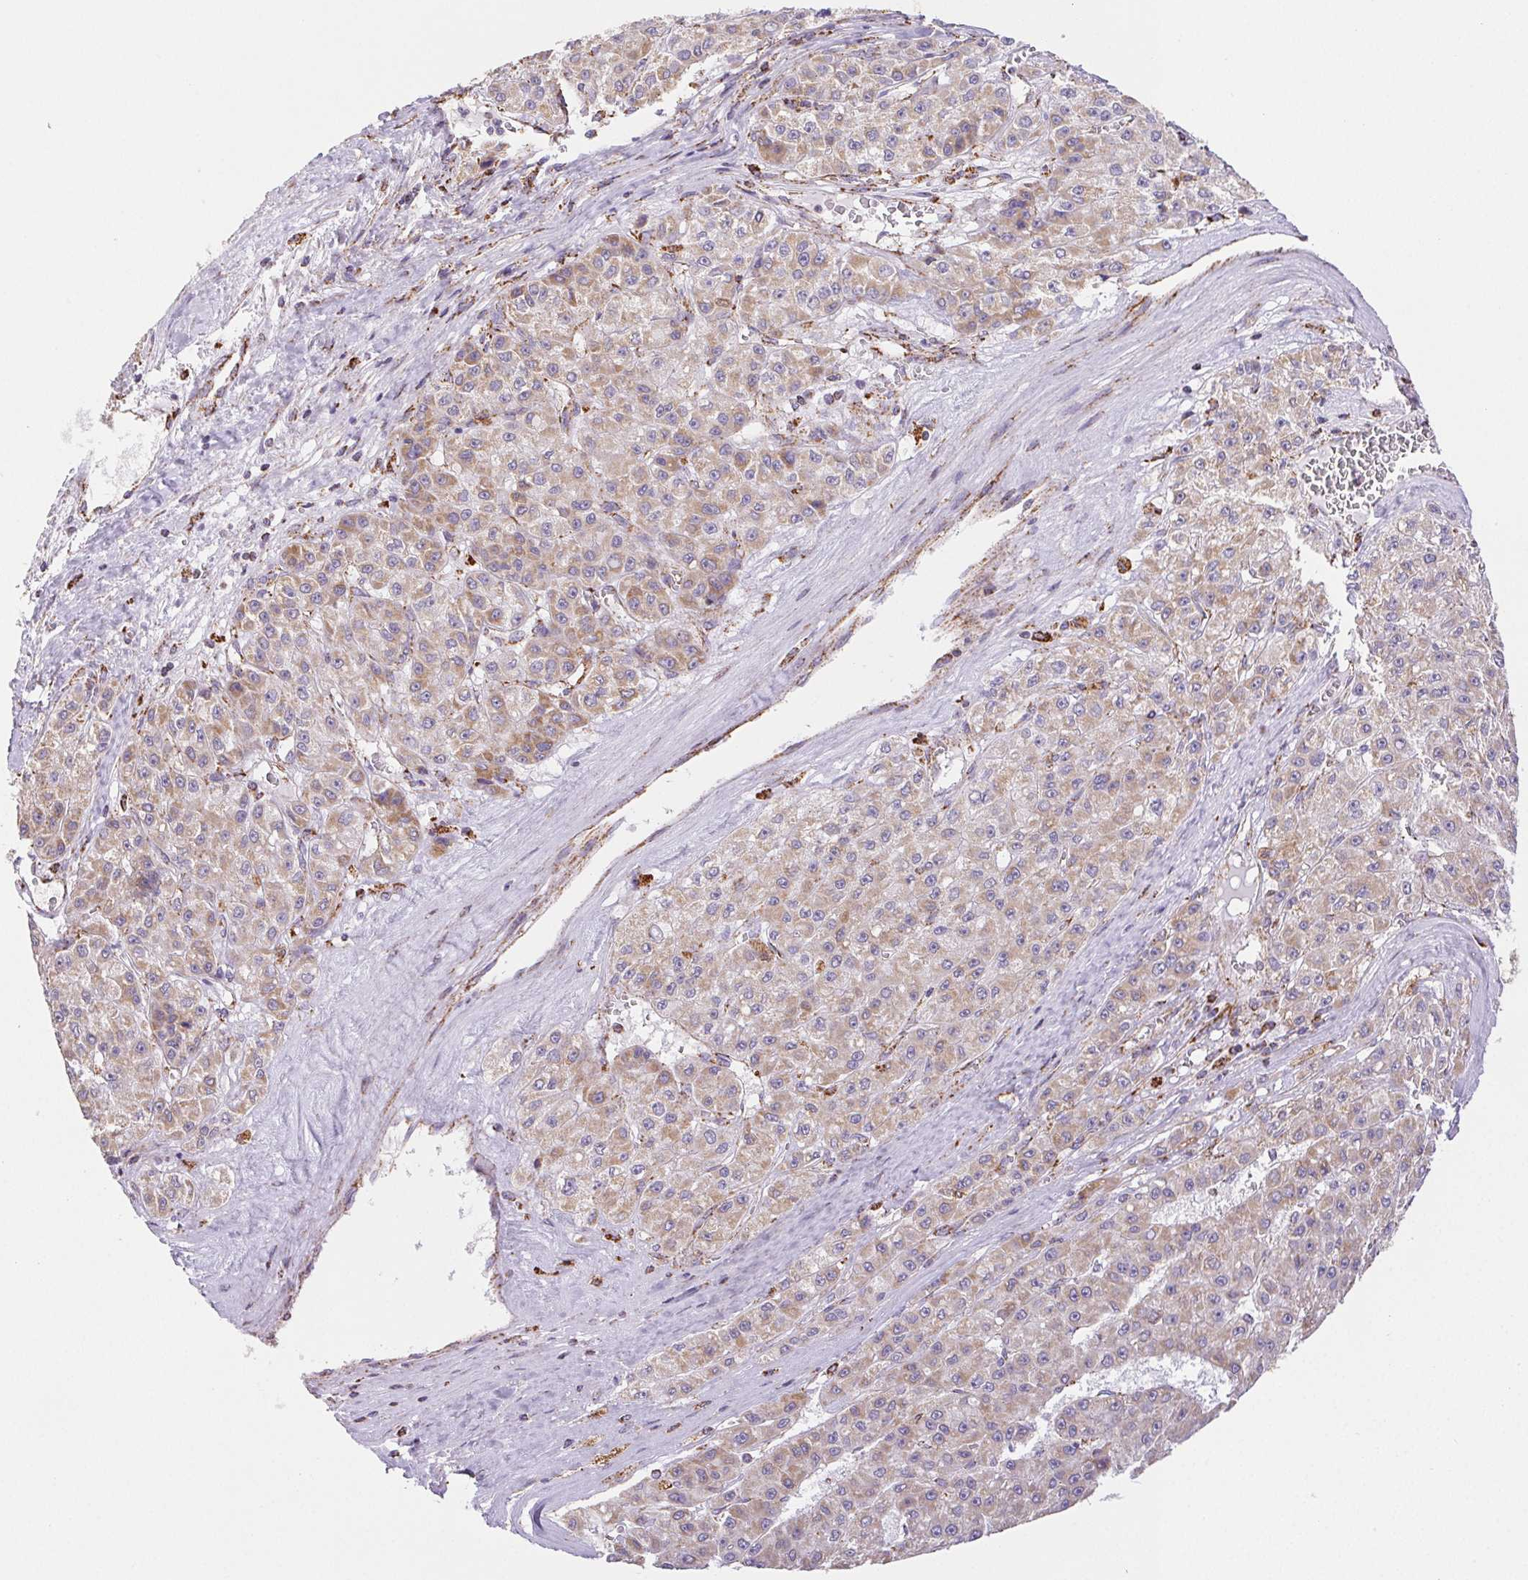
{"staining": {"intensity": "moderate", "quantity": "25%-75%", "location": "cytoplasmic/membranous"}, "tissue": "liver cancer", "cell_type": "Tumor cells", "image_type": "cancer", "snomed": [{"axis": "morphology", "description": "Carcinoma, Hepatocellular, NOS"}, {"axis": "topography", "description": "Liver"}], "caption": "This histopathology image displays immunohistochemistry (IHC) staining of human liver cancer (hepatocellular carcinoma), with medium moderate cytoplasmic/membranous positivity in approximately 25%-75% of tumor cells.", "gene": "NIPSNAP2", "patient": {"sex": "male", "age": 70}}